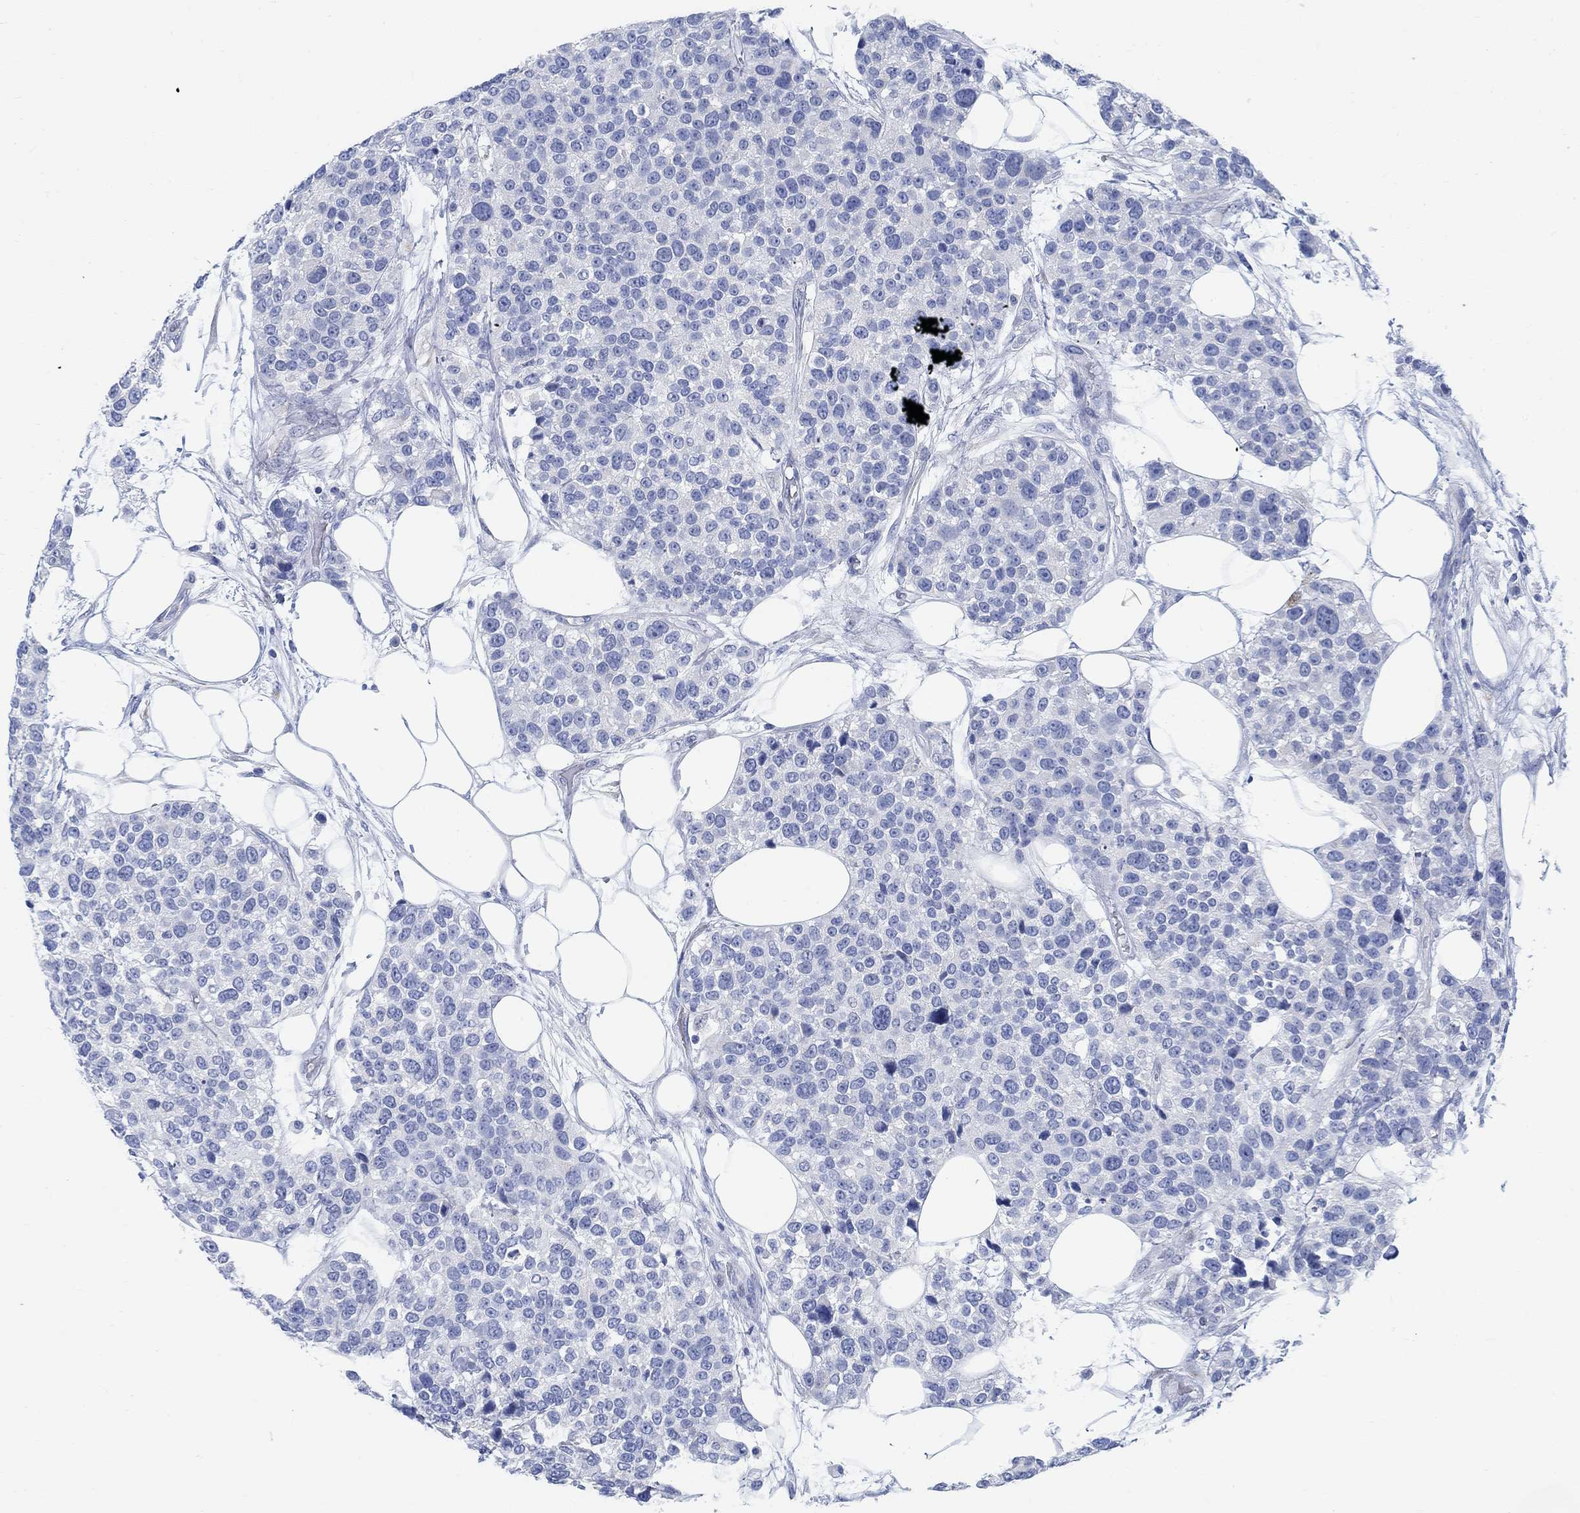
{"staining": {"intensity": "negative", "quantity": "none", "location": "none"}, "tissue": "urothelial cancer", "cell_type": "Tumor cells", "image_type": "cancer", "snomed": [{"axis": "morphology", "description": "Urothelial carcinoma, High grade"}, {"axis": "topography", "description": "Urinary bladder"}], "caption": "IHC of urothelial carcinoma (high-grade) demonstrates no expression in tumor cells. Brightfield microscopy of immunohistochemistry (IHC) stained with DAB (3,3'-diaminobenzidine) (brown) and hematoxylin (blue), captured at high magnification.", "gene": "RBM20", "patient": {"sex": "male", "age": 77}}